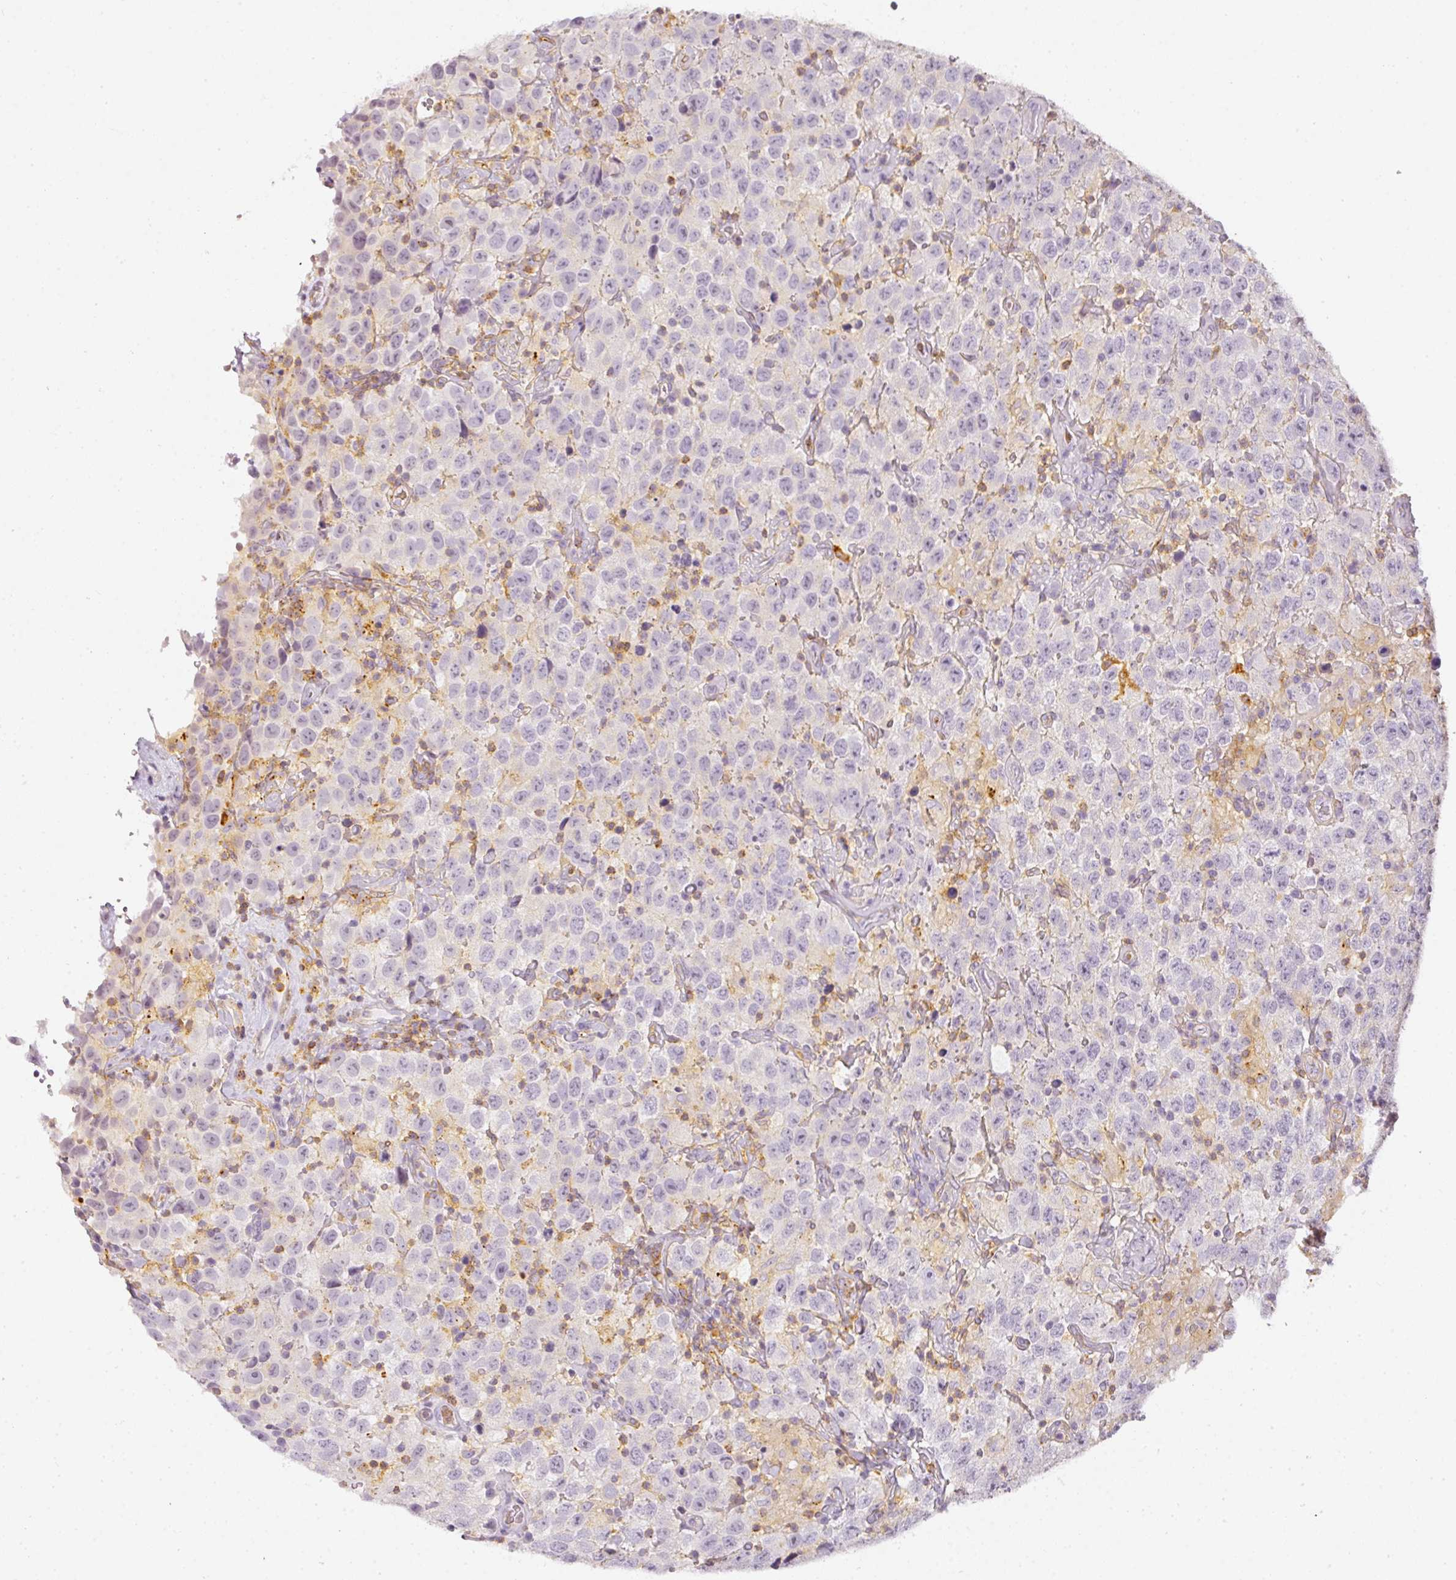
{"staining": {"intensity": "negative", "quantity": "none", "location": "none"}, "tissue": "testis cancer", "cell_type": "Tumor cells", "image_type": "cancer", "snomed": [{"axis": "morphology", "description": "Seminoma, NOS"}, {"axis": "topography", "description": "Testis"}], "caption": "Immunohistochemistry (IHC) histopathology image of neoplastic tissue: human testis seminoma stained with DAB (3,3'-diaminobenzidine) displays no significant protein positivity in tumor cells.", "gene": "TMEM42", "patient": {"sex": "male", "age": 41}}